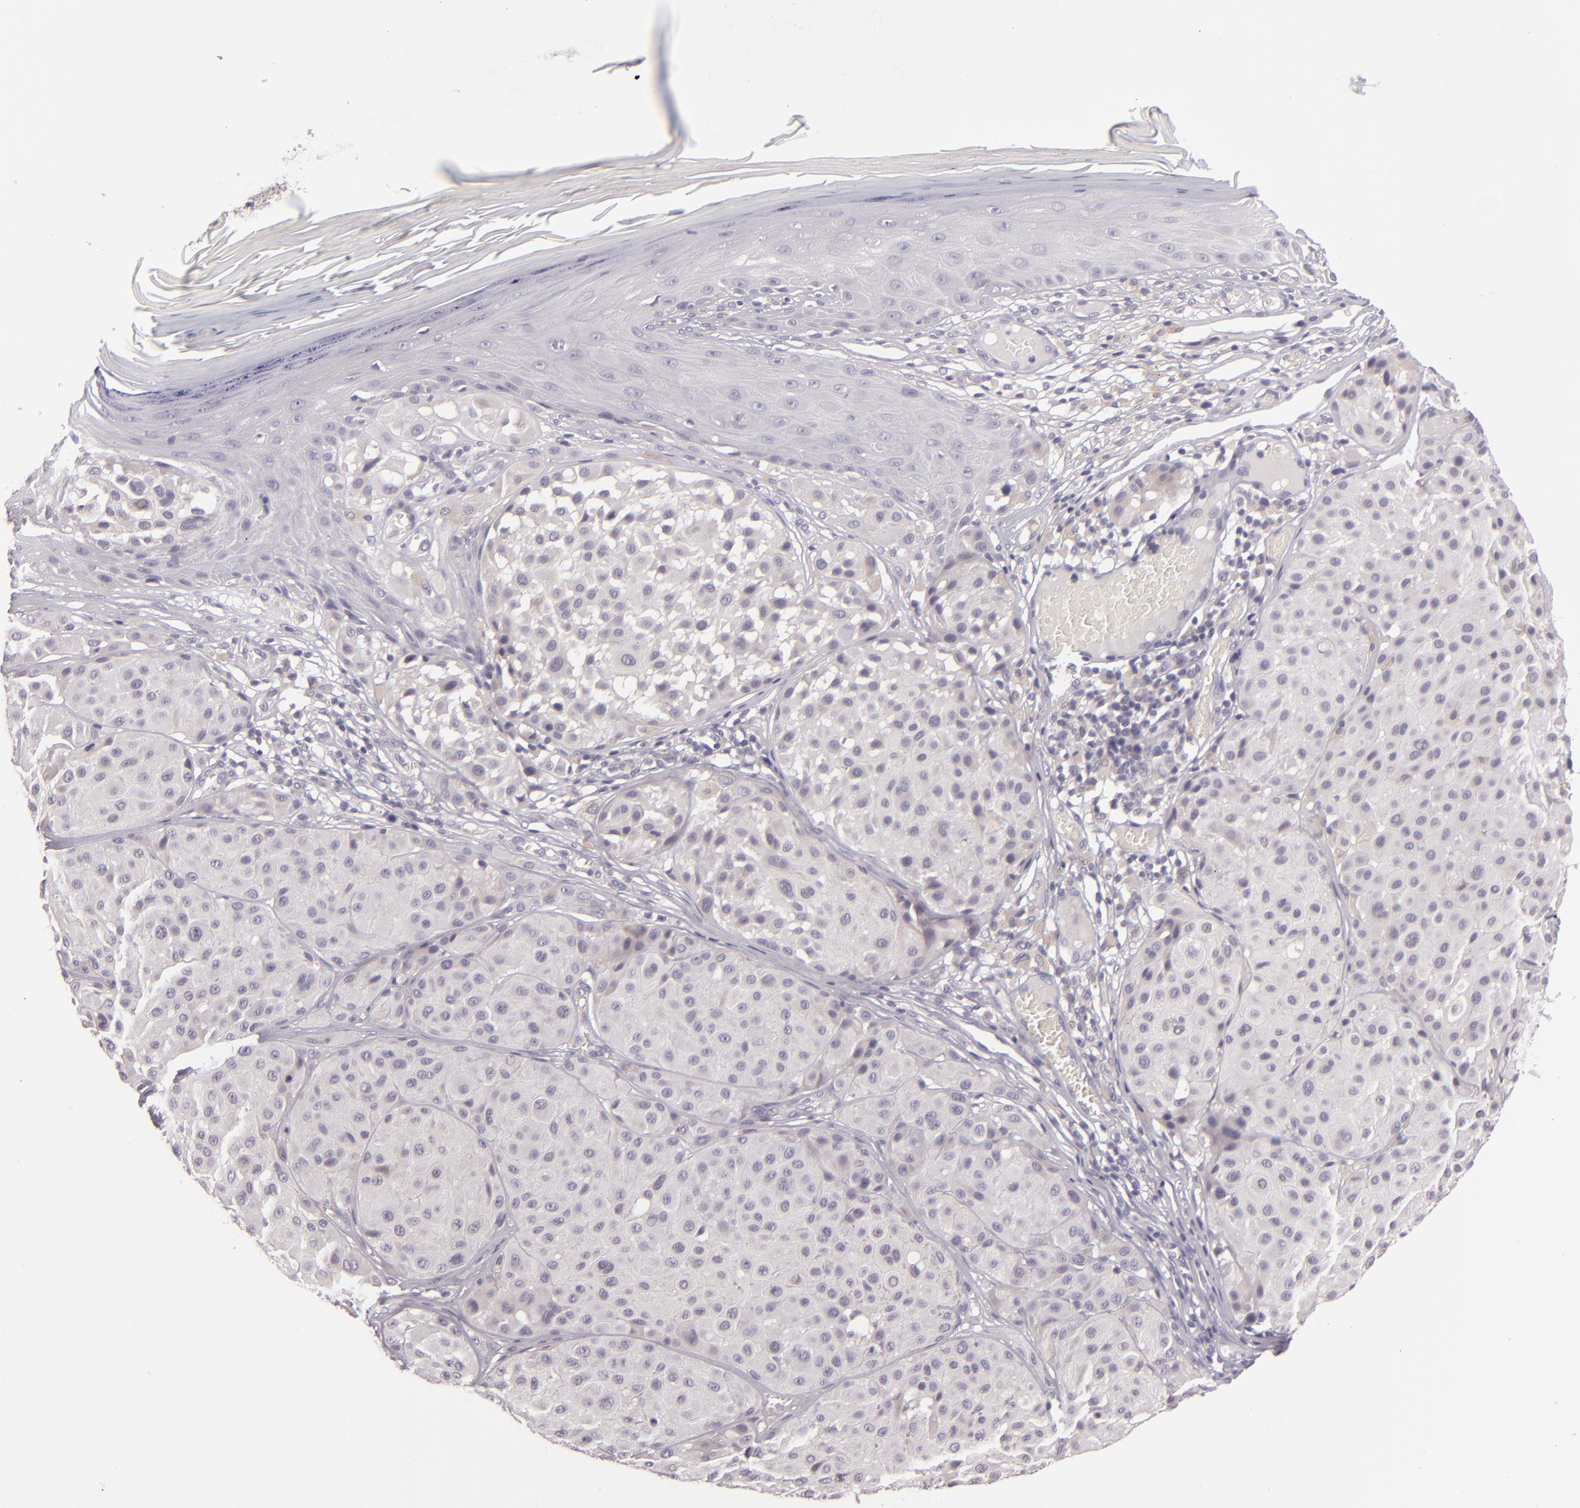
{"staining": {"intensity": "negative", "quantity": "none", "location": "none"}, "tissue": "melanoma", "cell_type": "Tumor cells", "image_type": "cancer", "snomed": [{"axis": "morphology", "description": "Malignant melanoma, NOS"}, {"axis": "topography", "description": "Skin"}], "caption": "Immunohistochemistry (IHC) photomicrograph of neoplastic tissue: malignant melanoma stained with DAB demonstrates no significant protein positivity in tumor cells.", "gene": "EGFL6", "patient": {"sex": "male", "age": 36}}